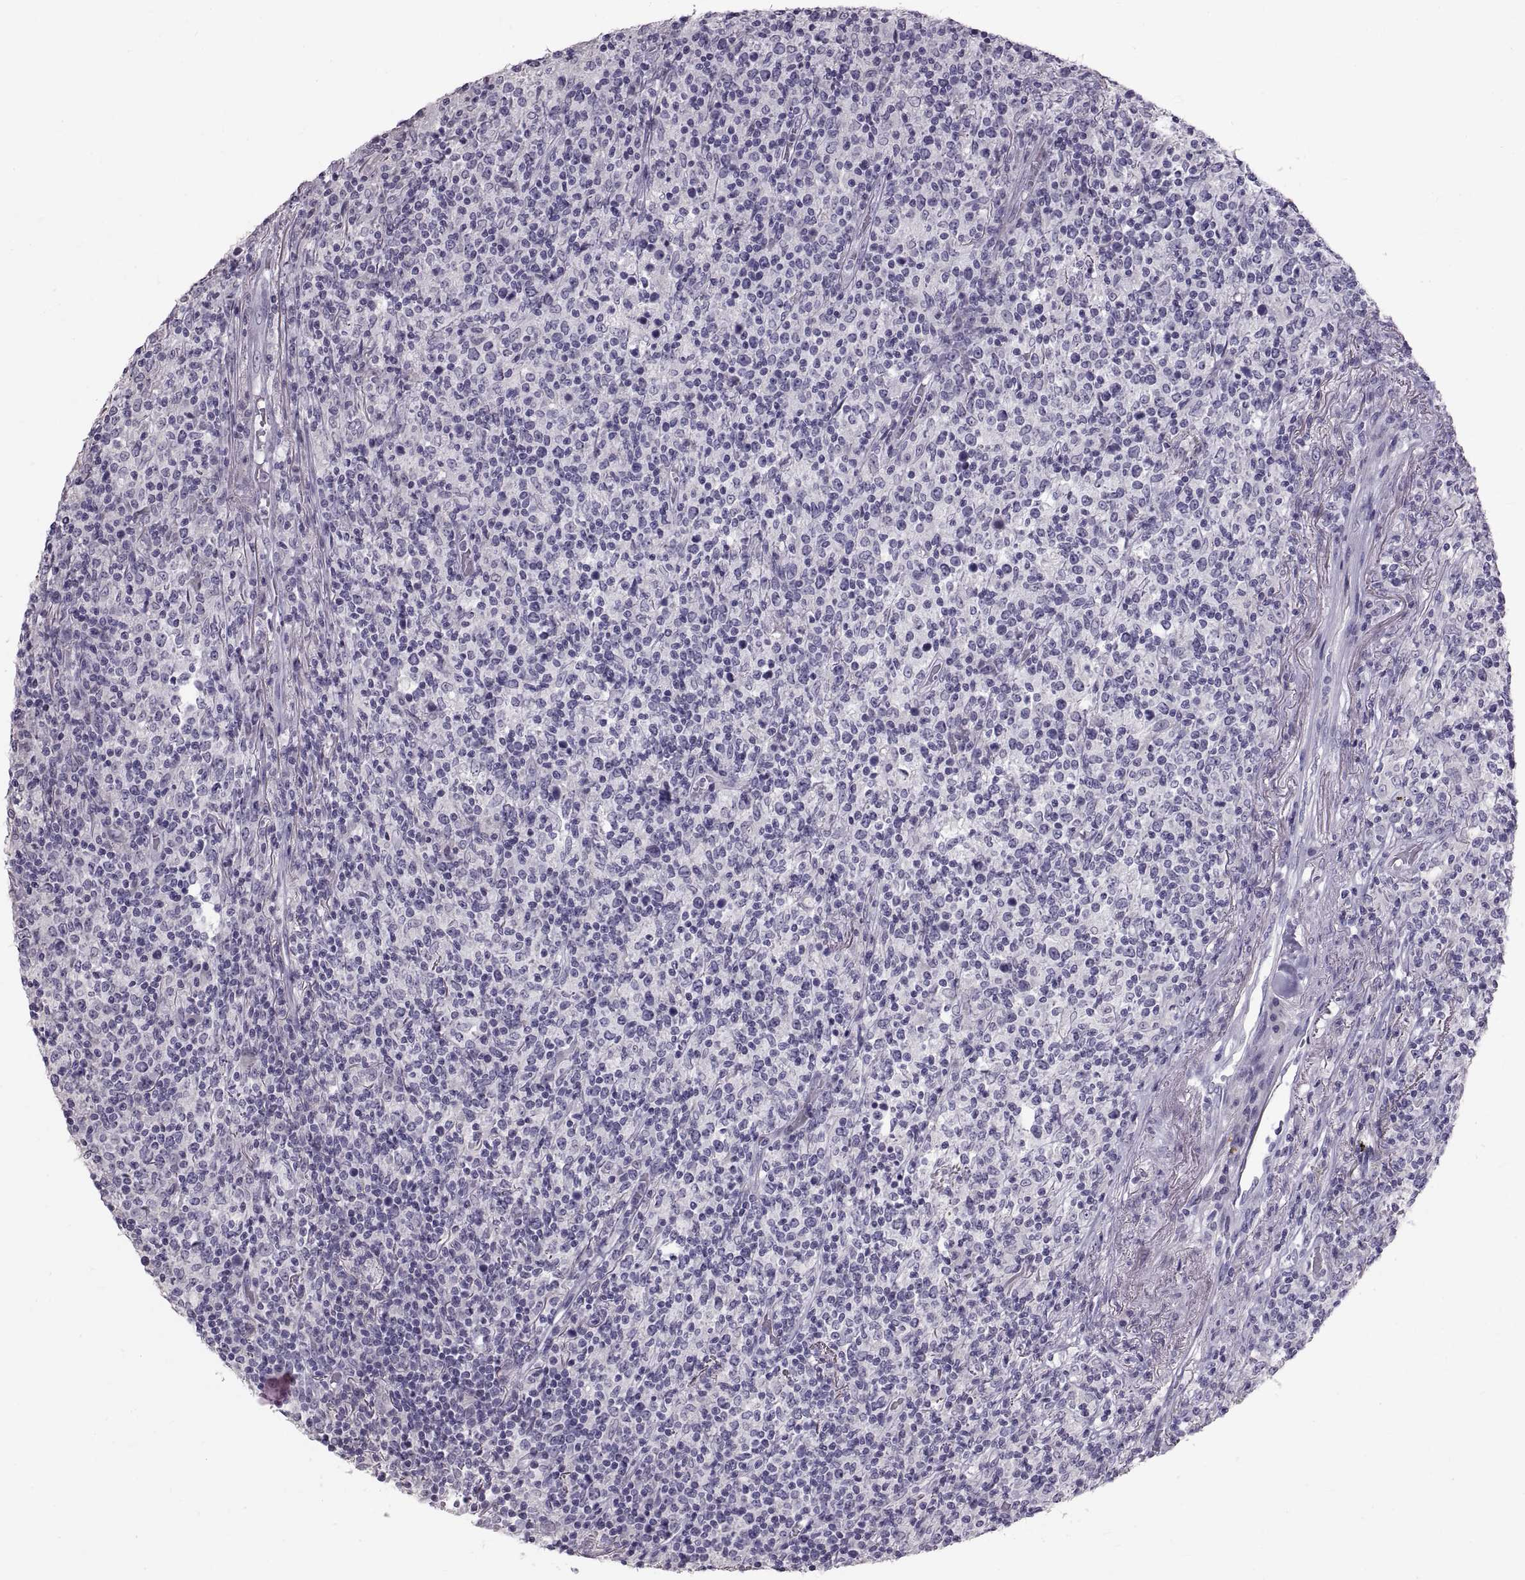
{"staining": {"intensity": "negative", "quantity": "none", "location": "none"}, "tissue": "lymphoma", "cell_type": "Tumor cells", "image_type": "cancer", "snomed": [{"axis": "morphology", "description": "Malignant lymphoma, non-Hodgkin's type, High grade"}, {"axis": "topography", "description": "Lung"}], "caption": "Immunohistochemistry (IHC) of malignant lymphoma, non-Hodgkin's type (high-grade) exhibits no staining in tumor cells.", "gene": "SPACDR", "patient": {"sex": "male", "age": 79}}